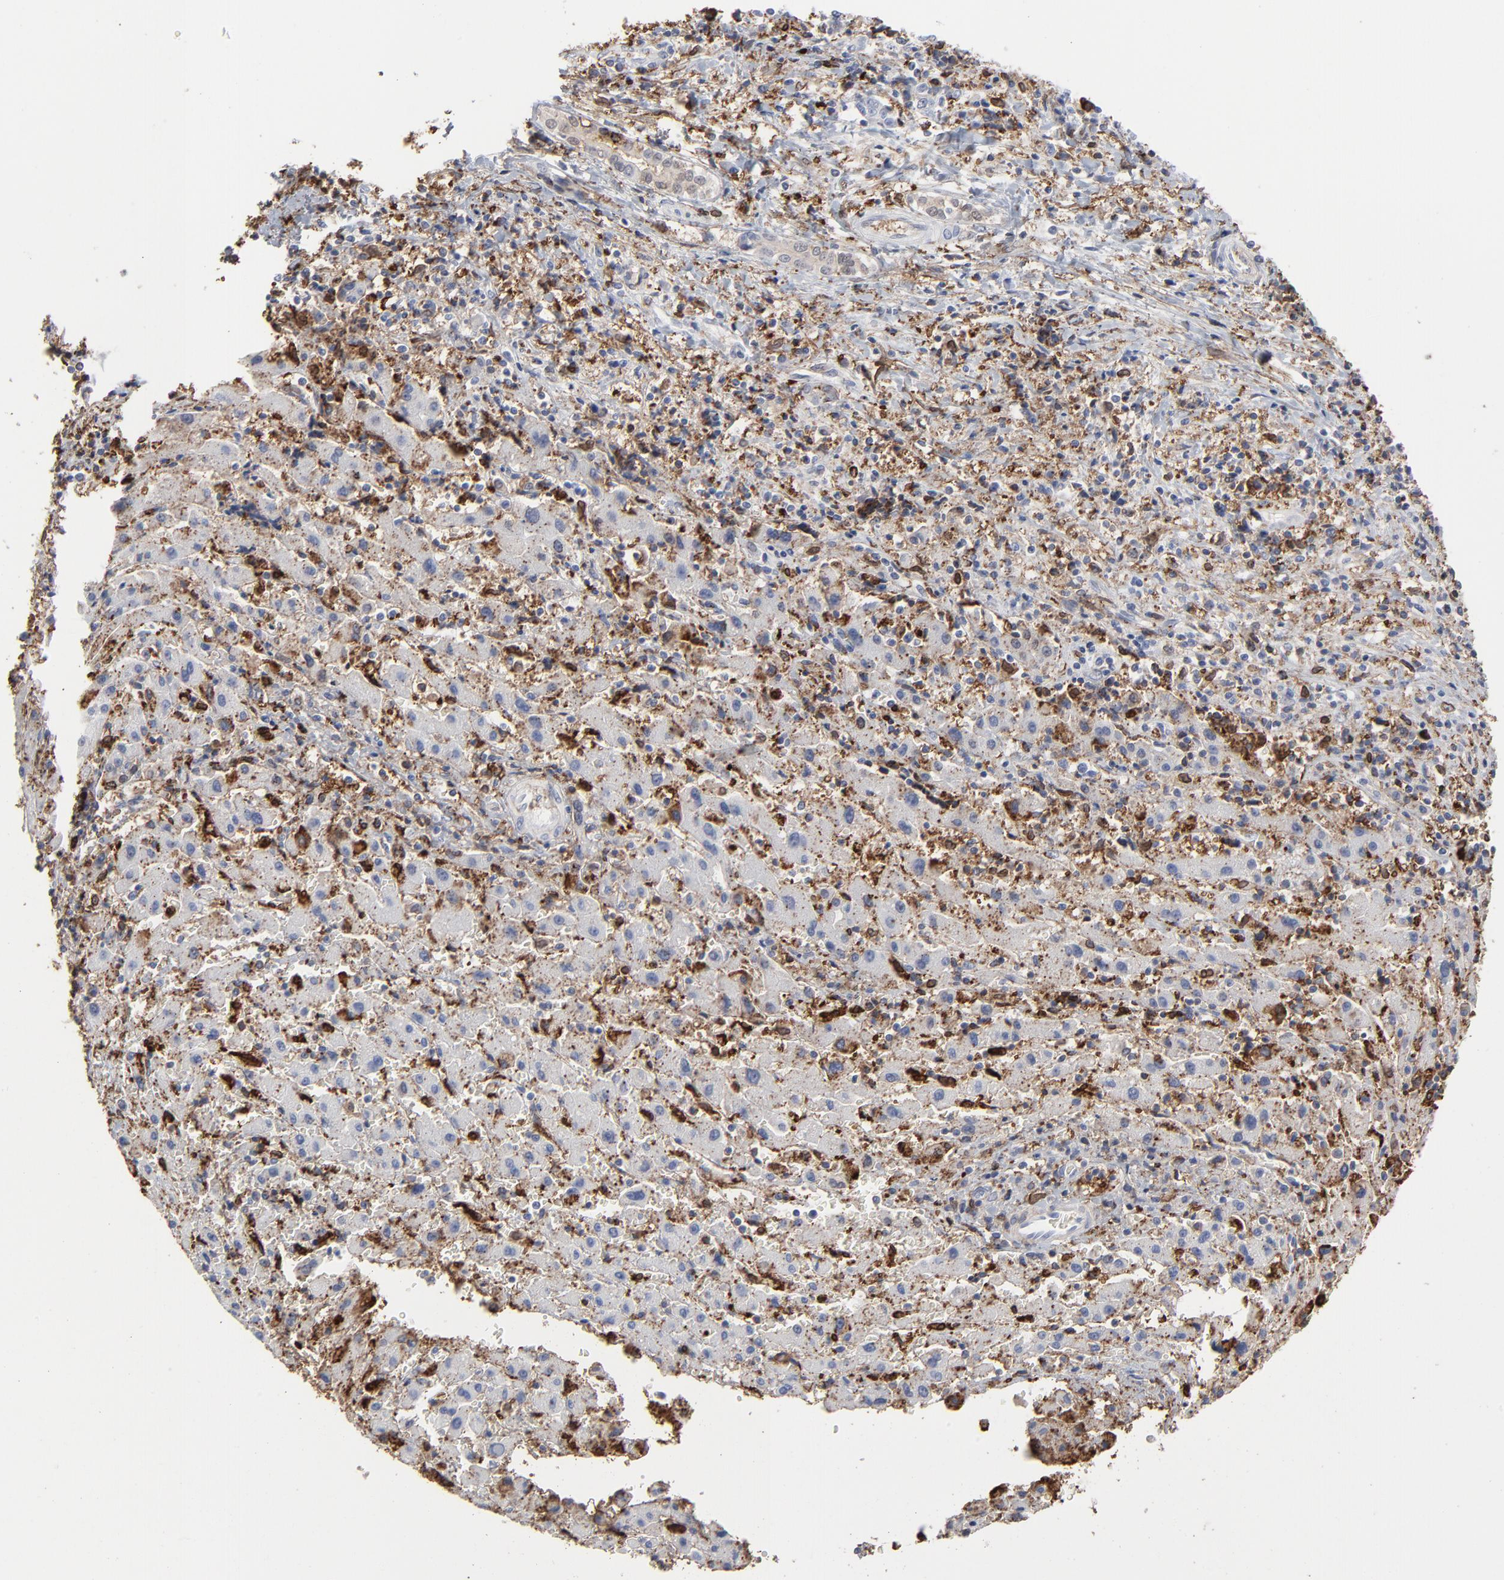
{"staining": {"intensity": "strong", "quantity": ">75%", "location": "cytoplasmic/membranous"}, "tissue": "liver cancer", "cell_type": "Tumor cells", "image_type": "cancer", "snomed": [{"axis": "morphology", "description": "Cholangiocarcinoma"}, {"axis": "topography", "description": "Liver"}], "caption": "A histopathology image showing strong cytoplasmic/membranous staining in about >75% of tumor cells in liver cancer (cholangiocarcinoma), as visualized by brown immunohistochemical staining.", "gene": "ANXA5", "patient": {"sex": "male", "age": 57}}